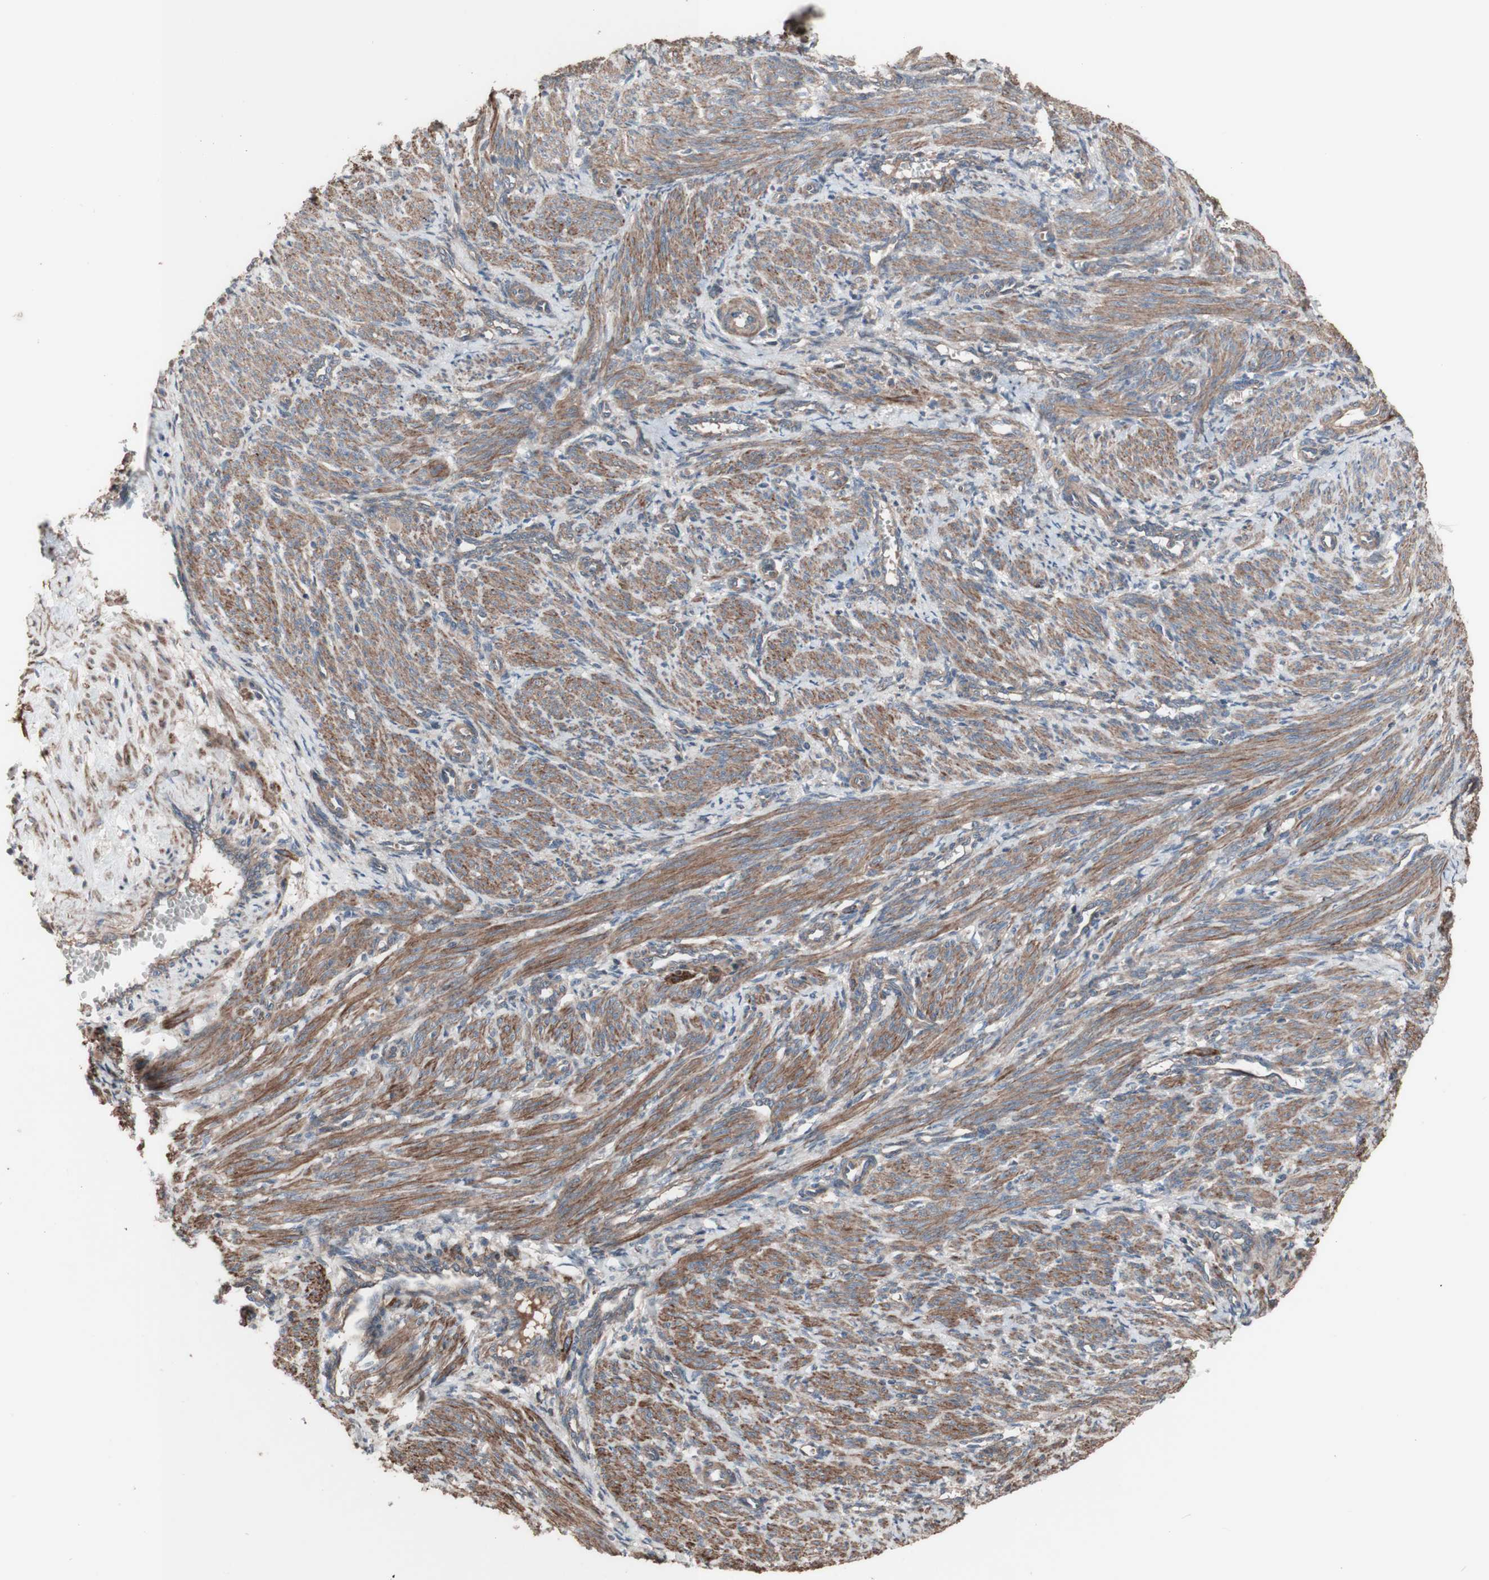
{"staining": {"intensity": "moderate", "quantity": ">75%", "location": "cytoplasmic/membranous"}, "tissue": "smooth muscle", "cell_type": "Smooth muscle cells", "image_type": "normal", "snomed": [{"axis": "morphology", "description": "Normal tissue, NOS"}, {"axis": "topography", "description": "Endometrium"}], "caption": "Smooth muscle was stained to show a protein in brown. There is medium levels of moderate cytoplasmic/membranous staining in about >75% of smooth muscle cells. The protein is stained brown, and the nuclei are stained in blue (DAB IHC with brightfield microscopy, high magnification).", "gene": "COPB1", "patient": {"sex": "female", "age": 33}}